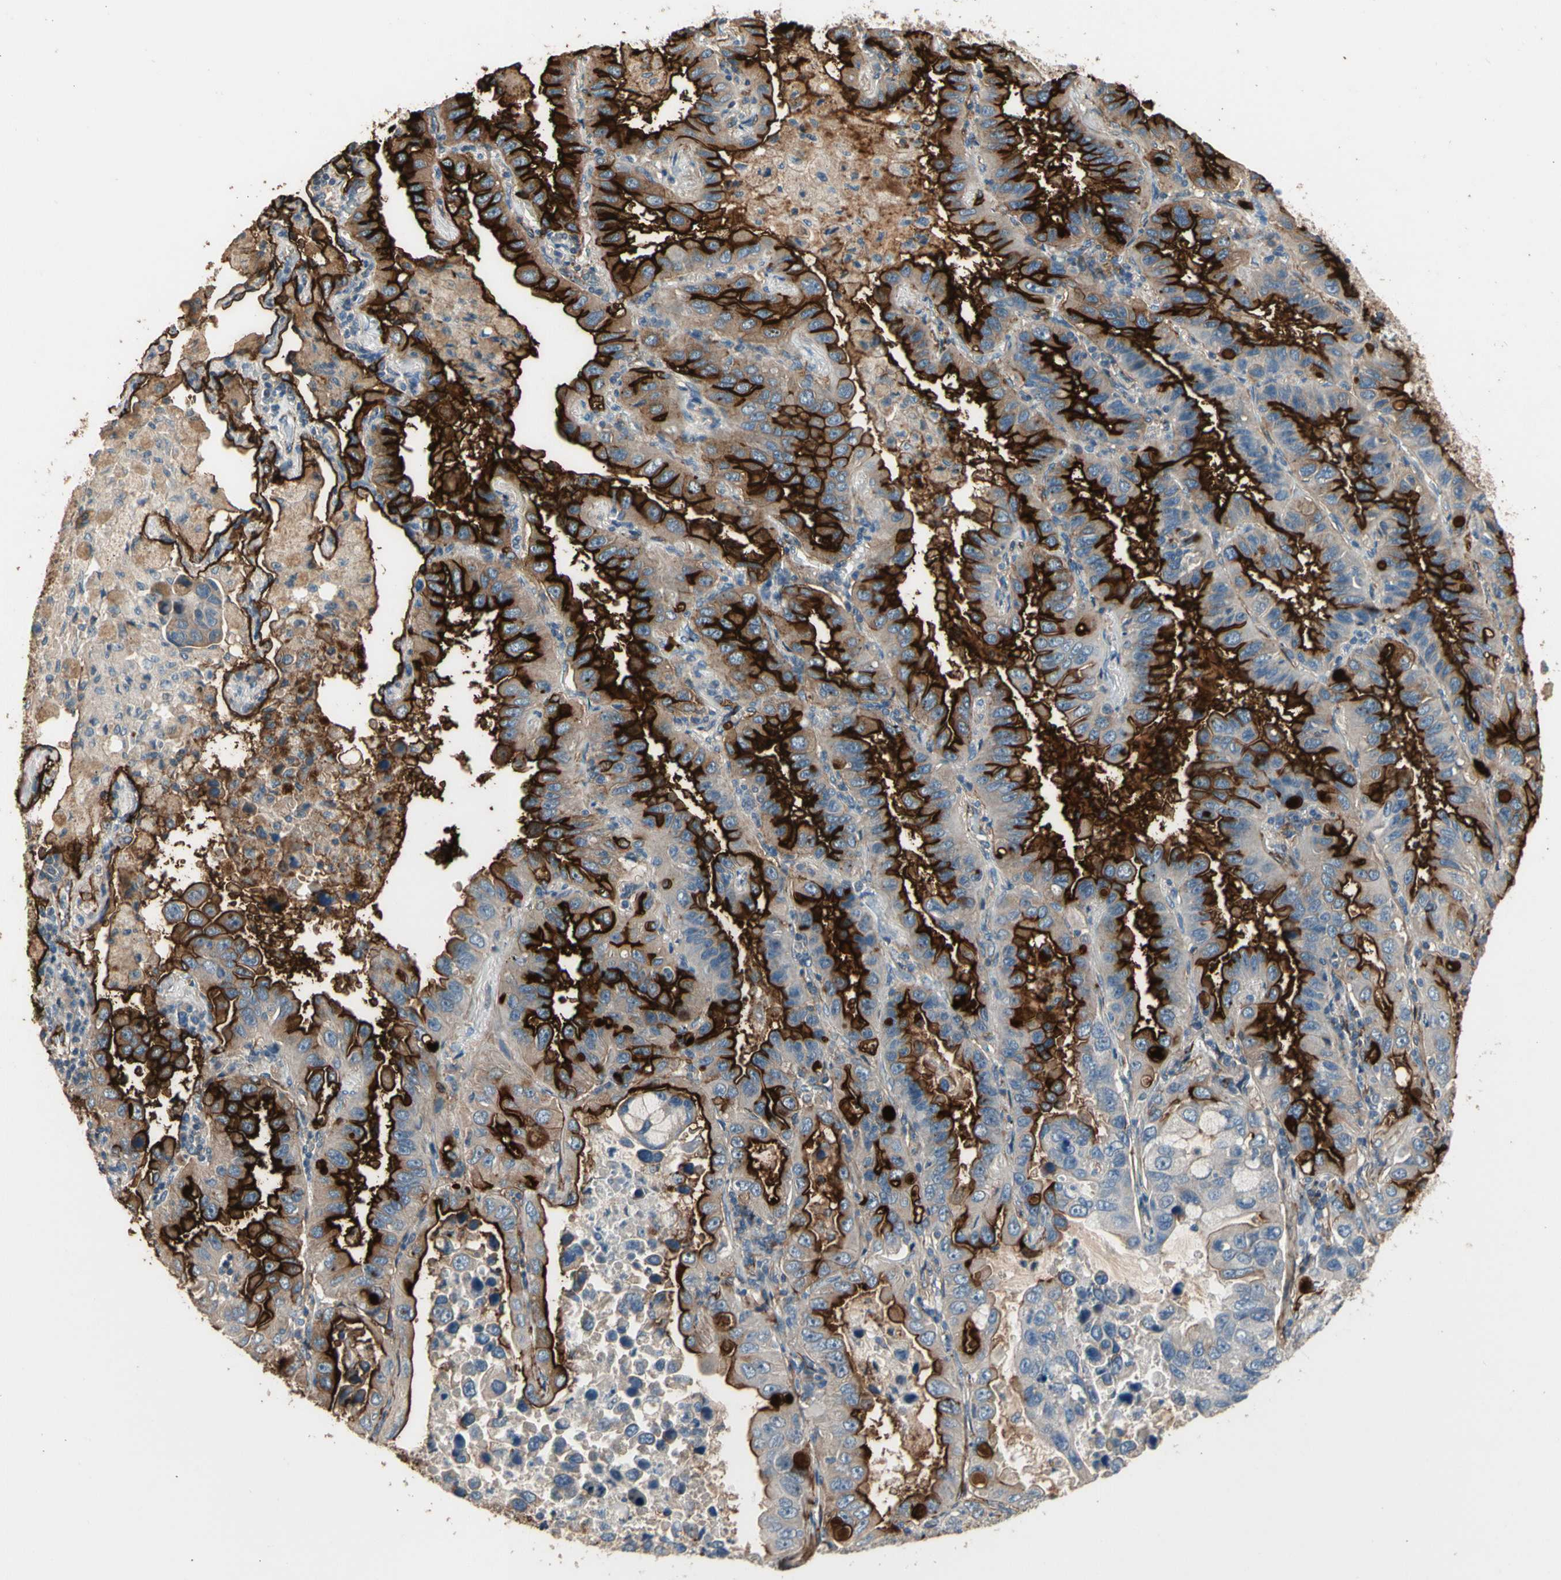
{"staining": {"intensity": "strong", "quantity": "25%-75%", "location": "cytoplasmic/membranous"}, "tissue": "lung cancer", "cell_type": "Tumor cells", "image_type": "cancer", "snomed": [{"axis": "morphology", "description": "Adenocarcinoma, NOS"}, {"axis": "topography", "description": "Lung"}], "caption": "A high-resolution image shows immunohistochemistry staining of adenocarcinoma (lung), which reveals strong cytoplasmic/membranous staining in approximately 25%-75% of tumor cells.", "gene": "SUSD2", "patient": {"sex": "male", "age": 64}}